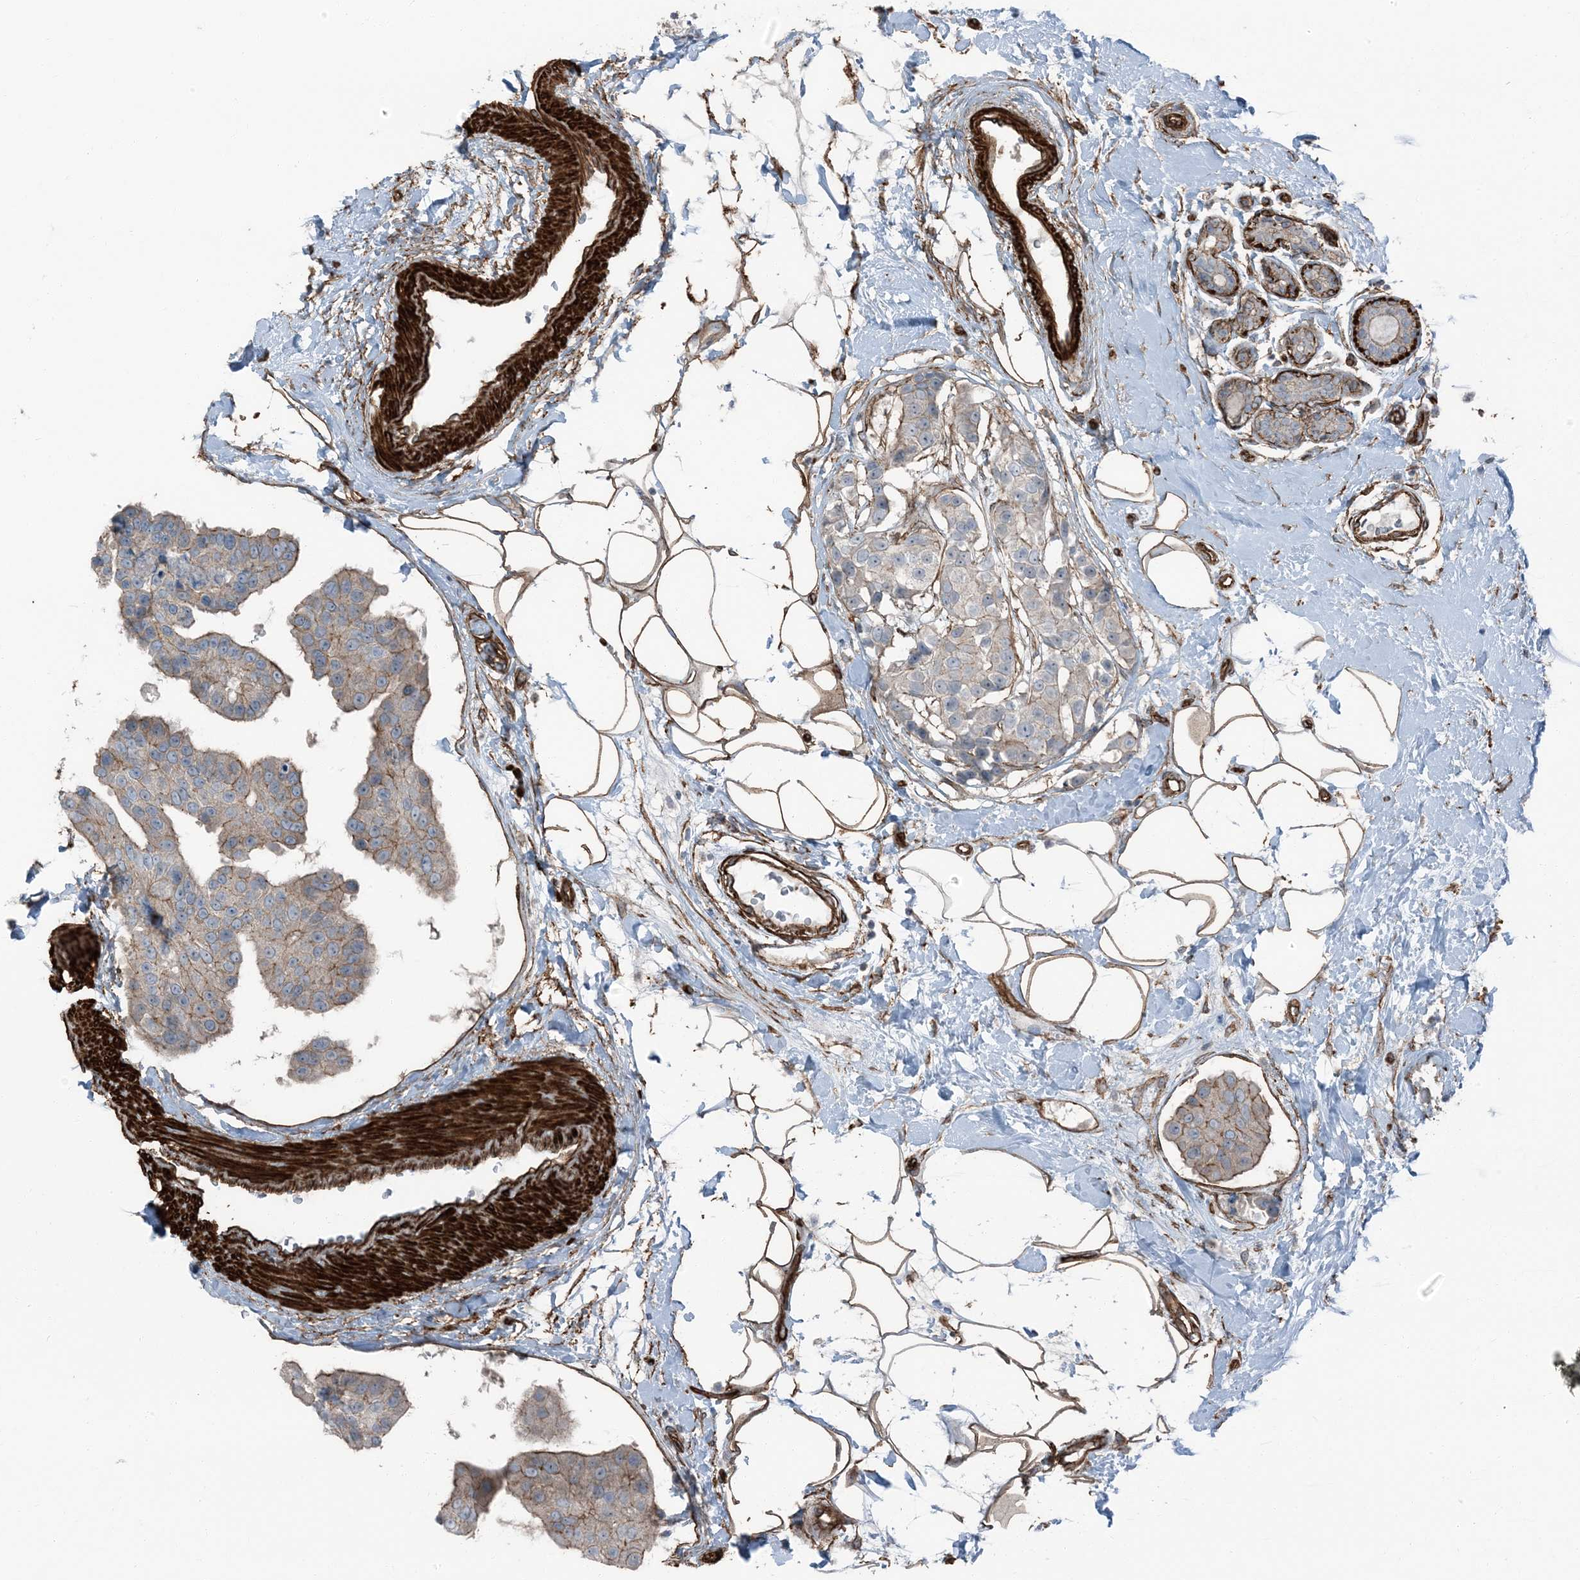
{"staining": {"intensity": "moderate", "quantity": "<25%", "location": "cytoplasmic/membranous"}, "tissue": "breast cancer", "cell_type": "Tumor cells", "image_type": "cancer", "snomed": [{"axis": "morphology", "description": "Normal tissue, NOS"}, {"axis": "morphology", "description": "Duct carcinoma"}, {"axis": "topography", "description": "Breast"}], "caption": "The micrograph displays immunohistochemical staining of breast cancer (intraductal carcinoma). There is moderate cytoplasmic/membranous expression is appreciated in approximately <25% of tumor cells.", "gene": "ZFP90", "patient": {"sex": "female", "age": 39}}